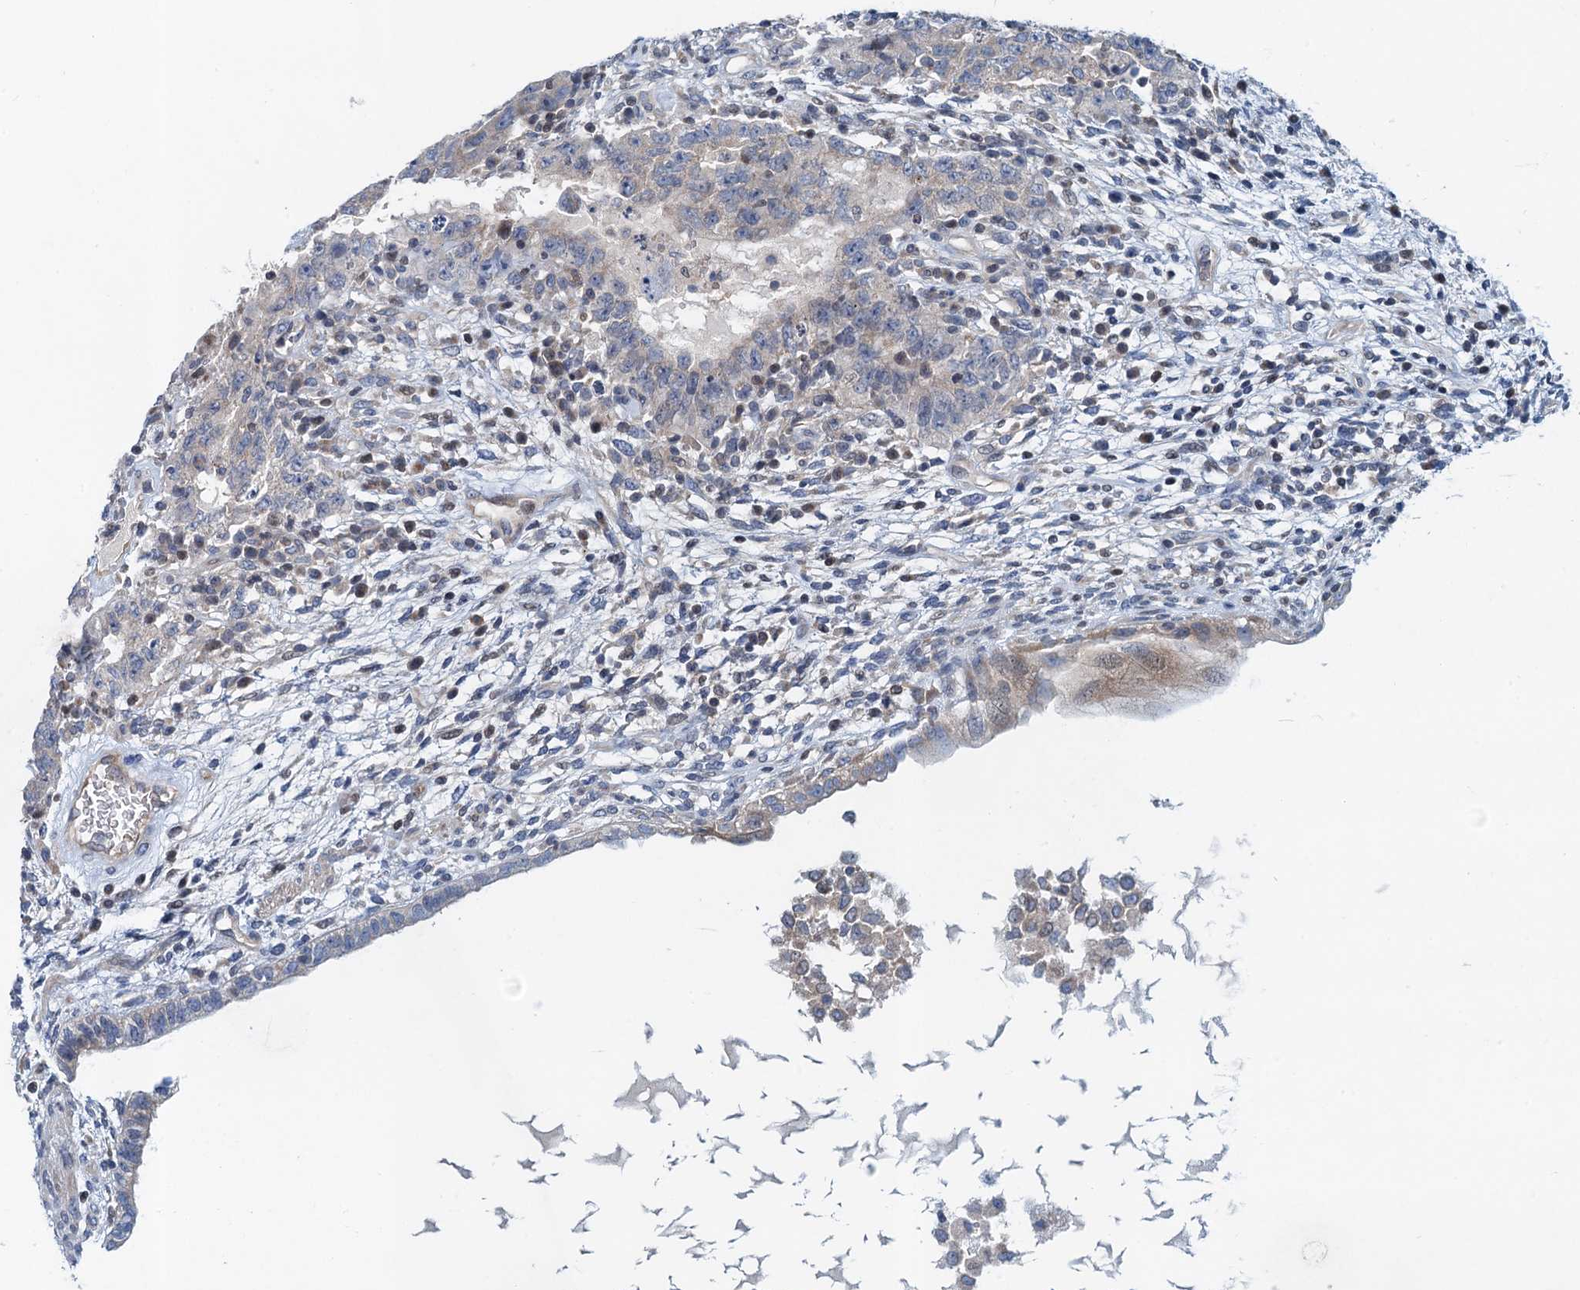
{"staining": {"intensity": "negative", "quantity": "none", "location": "none"}, "tissue": "testis cancer", "cell_type": "Tumor cells", "image_type": "cancer", "snomed": [{"axis": "morphology", "description": "Carcinoma, Embryonal, NOS"}, {"axis": "topography", "description": "Testis"}], "caption": "Micrograph shows no protein staining in tumor cells of testis cancer (embryonal carcinoma) tissue.", "gene": "NBEA", "patient": {"sex": "male", "age": 26}}